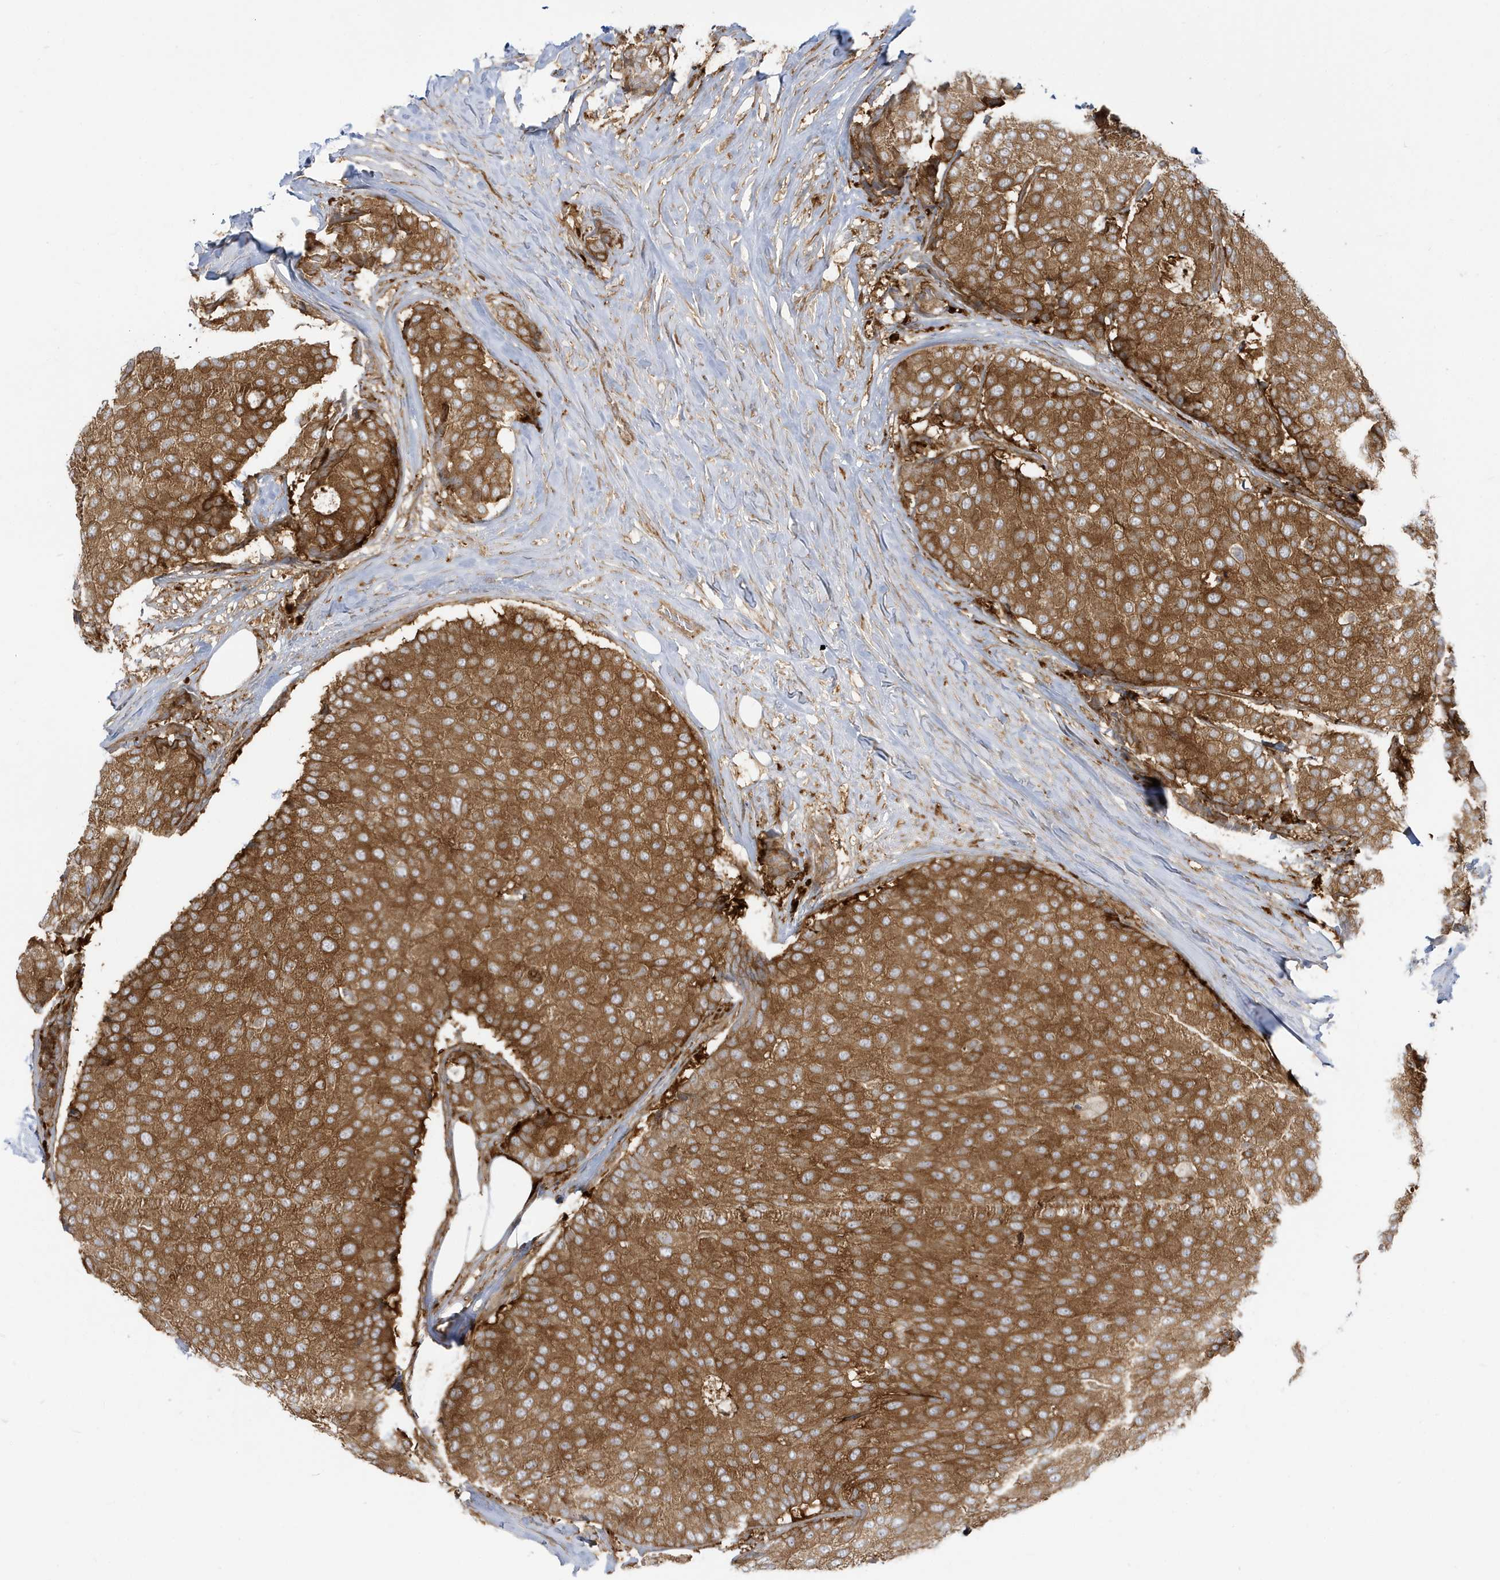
{"staining": {"intensity": "moderate", "quantity": ">75%", "location": "cytoplasmic/membranous"}, "tissue": "breast cancer", "cell_type": "Tumor cells", "image_type": "cancer", "snomed": [{"axis": "morphology", "description": "Duct carcinoma"}, {"axis": "topography", "description": "Breast"}], "caption": "Breast infiltrating ductal carcinoma stained with a protein marker demonstrates moderate staining in tumor cells.", "gene": "STAM", "patient": {"sex": "female", "age": 75}}